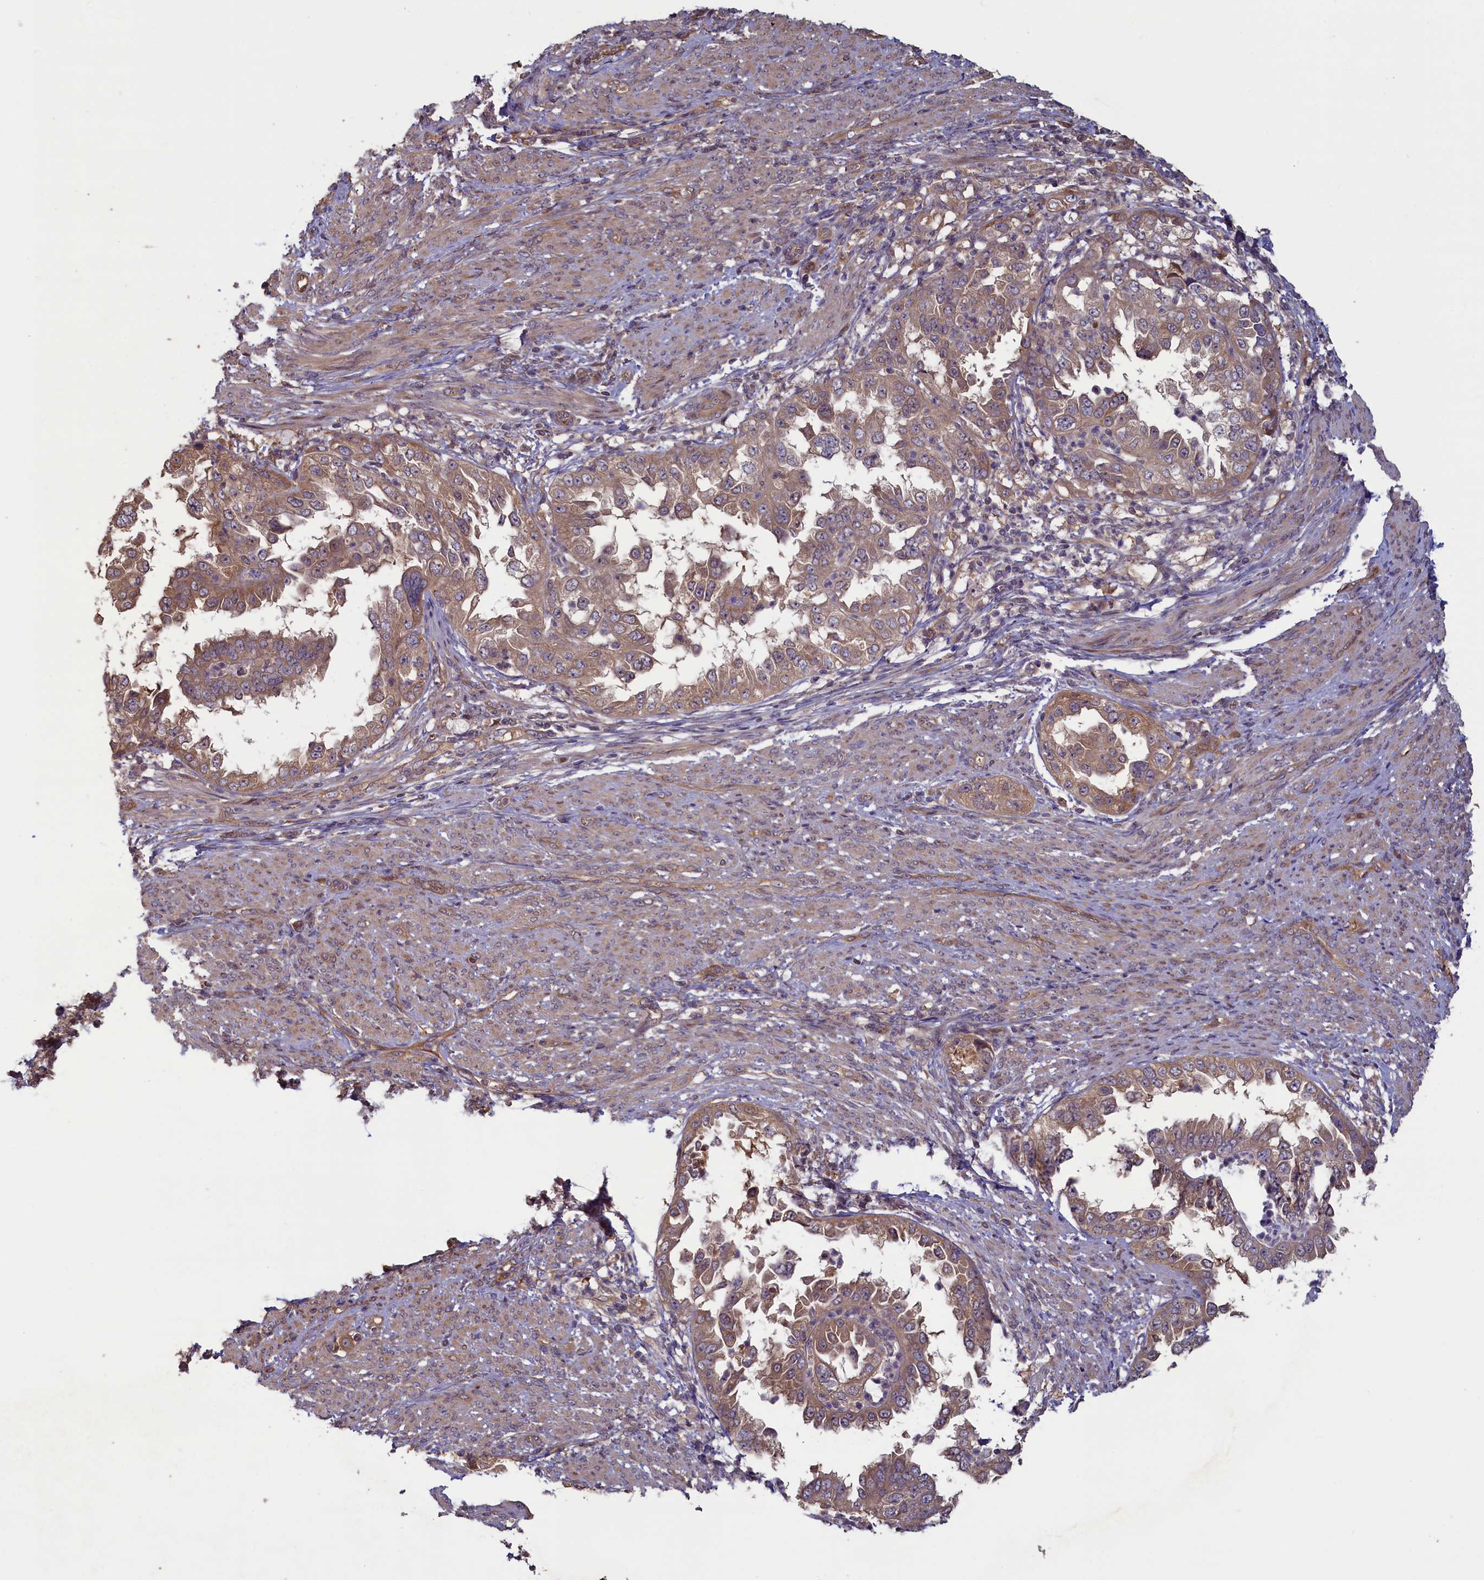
{"staining": {"intensity": "weak", "quantity": ">75%", "location": "cytoplasmic/membranous"}, "tissue": "endometrial cancer", "cell_type": "Tumor cells", "image_type": "cancer", "snomed": [{"axis": "morphology", "description": "Adenocarcinoma, NOS"}, {"axis": "topography", "description": "Endometrium"}], "caption": "Protein expression analysis of human endometrial cancer (adenocarcinoma) reveals weak cytoplasmic/membranous staining in approximately >75% of tumor cells.", "gene": "CIAO2B", "patient": {"sex": "female", "age": 85}}